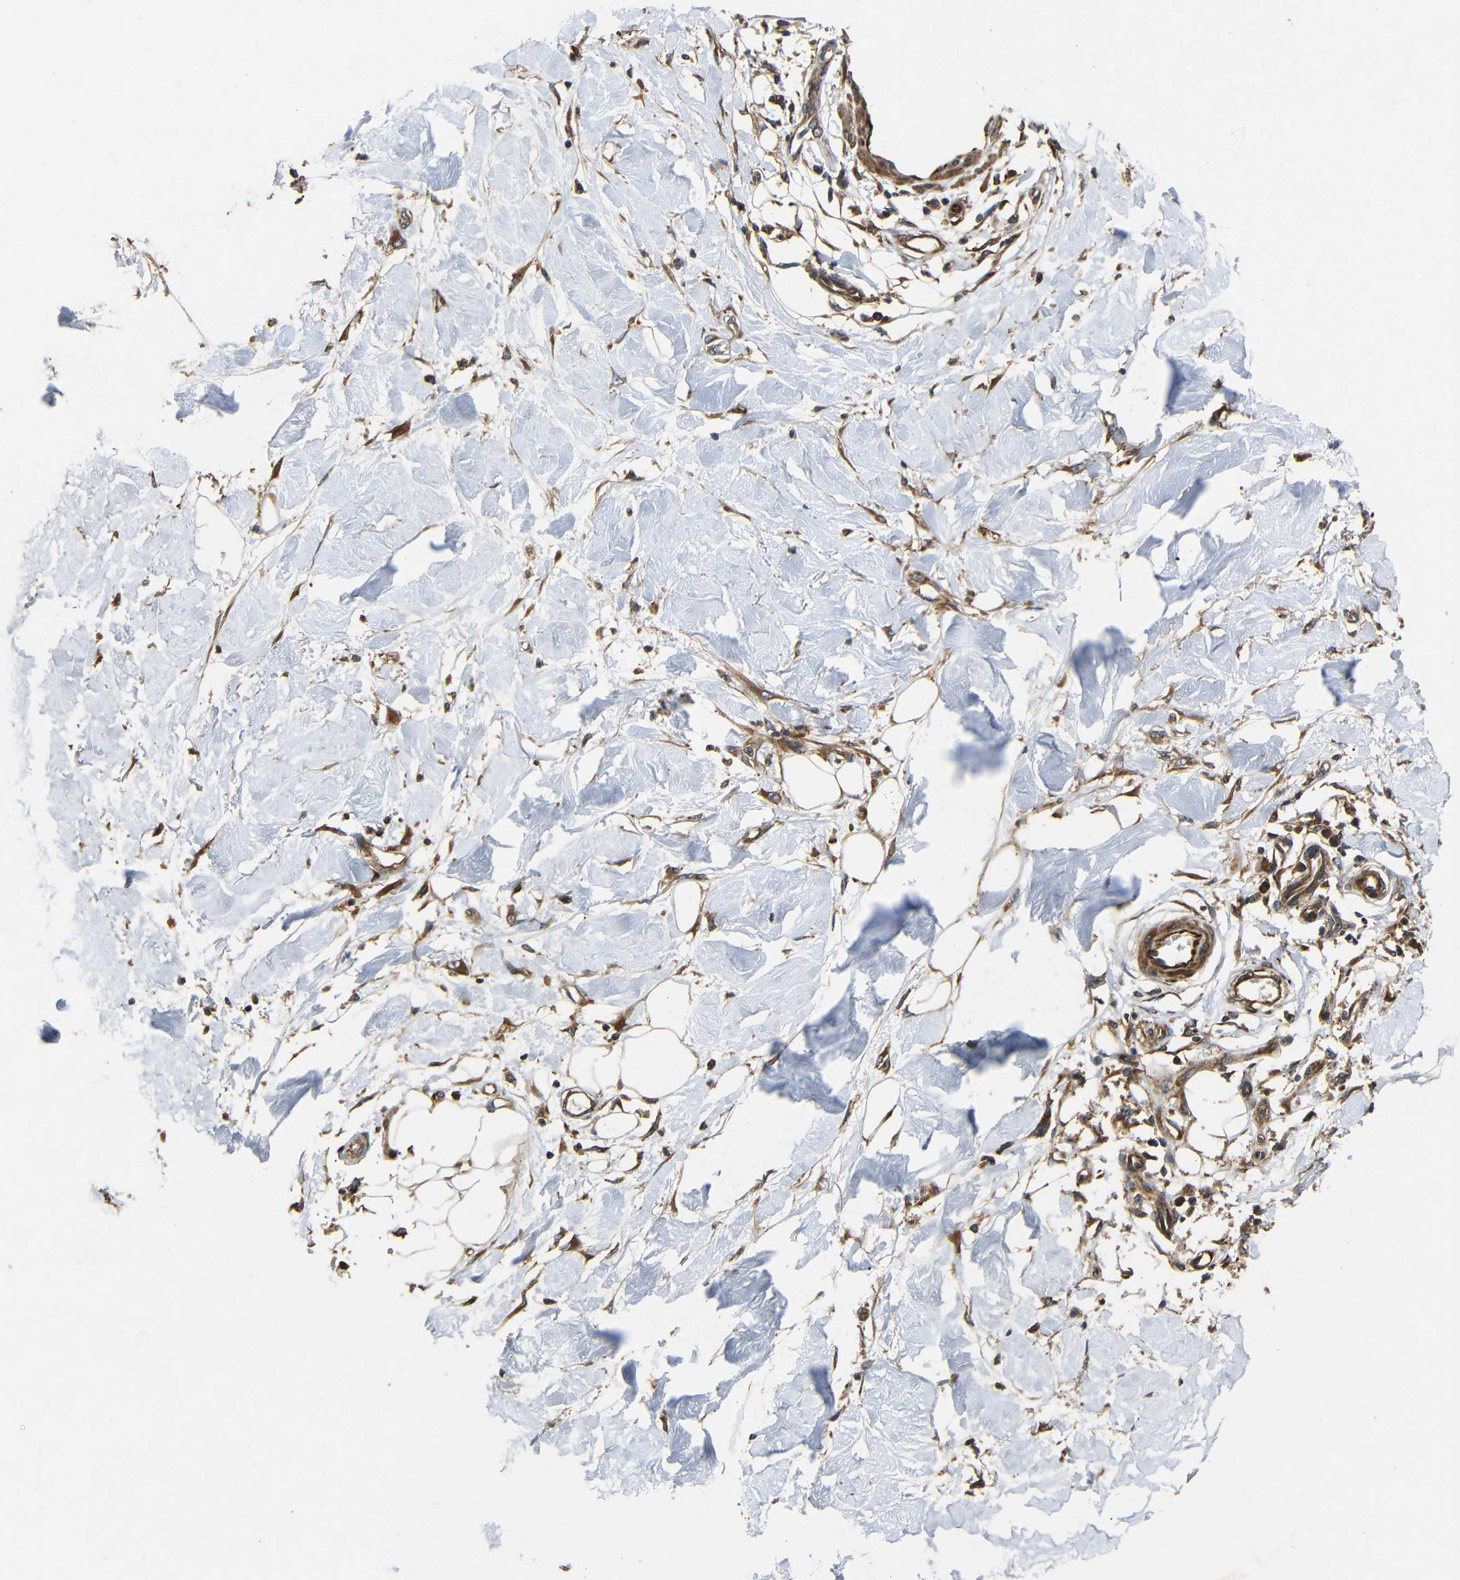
{"staining": {"intensity": "moderate", "quantity": ">75%", "location": "cytoplasmic/membranous"}, "tissue": "adipose tissue", "cell_type": "Adipocytes", "image_type": "normal", "snomed": [{"axis": "morphology", "description": "Normal tissue, NOS"}, {"axis": "morphology", "description": "Squamous cell carcinoma, NOS"}, {"axis": "topography", "description": "Skin"}, {"axis": "topography", "description": "Peripheral nerve tissue"}], "caption": "A brown stain highlights moderate cytoplasmic/membranous expression of a protein in adipocytes of normal adipose tissue. Immunohistochemistry stains the protein of interest in brown and the nuclei are stained blue.", "gene": "EIF2S1", "patient": {"sex": "male", "age": 83}}